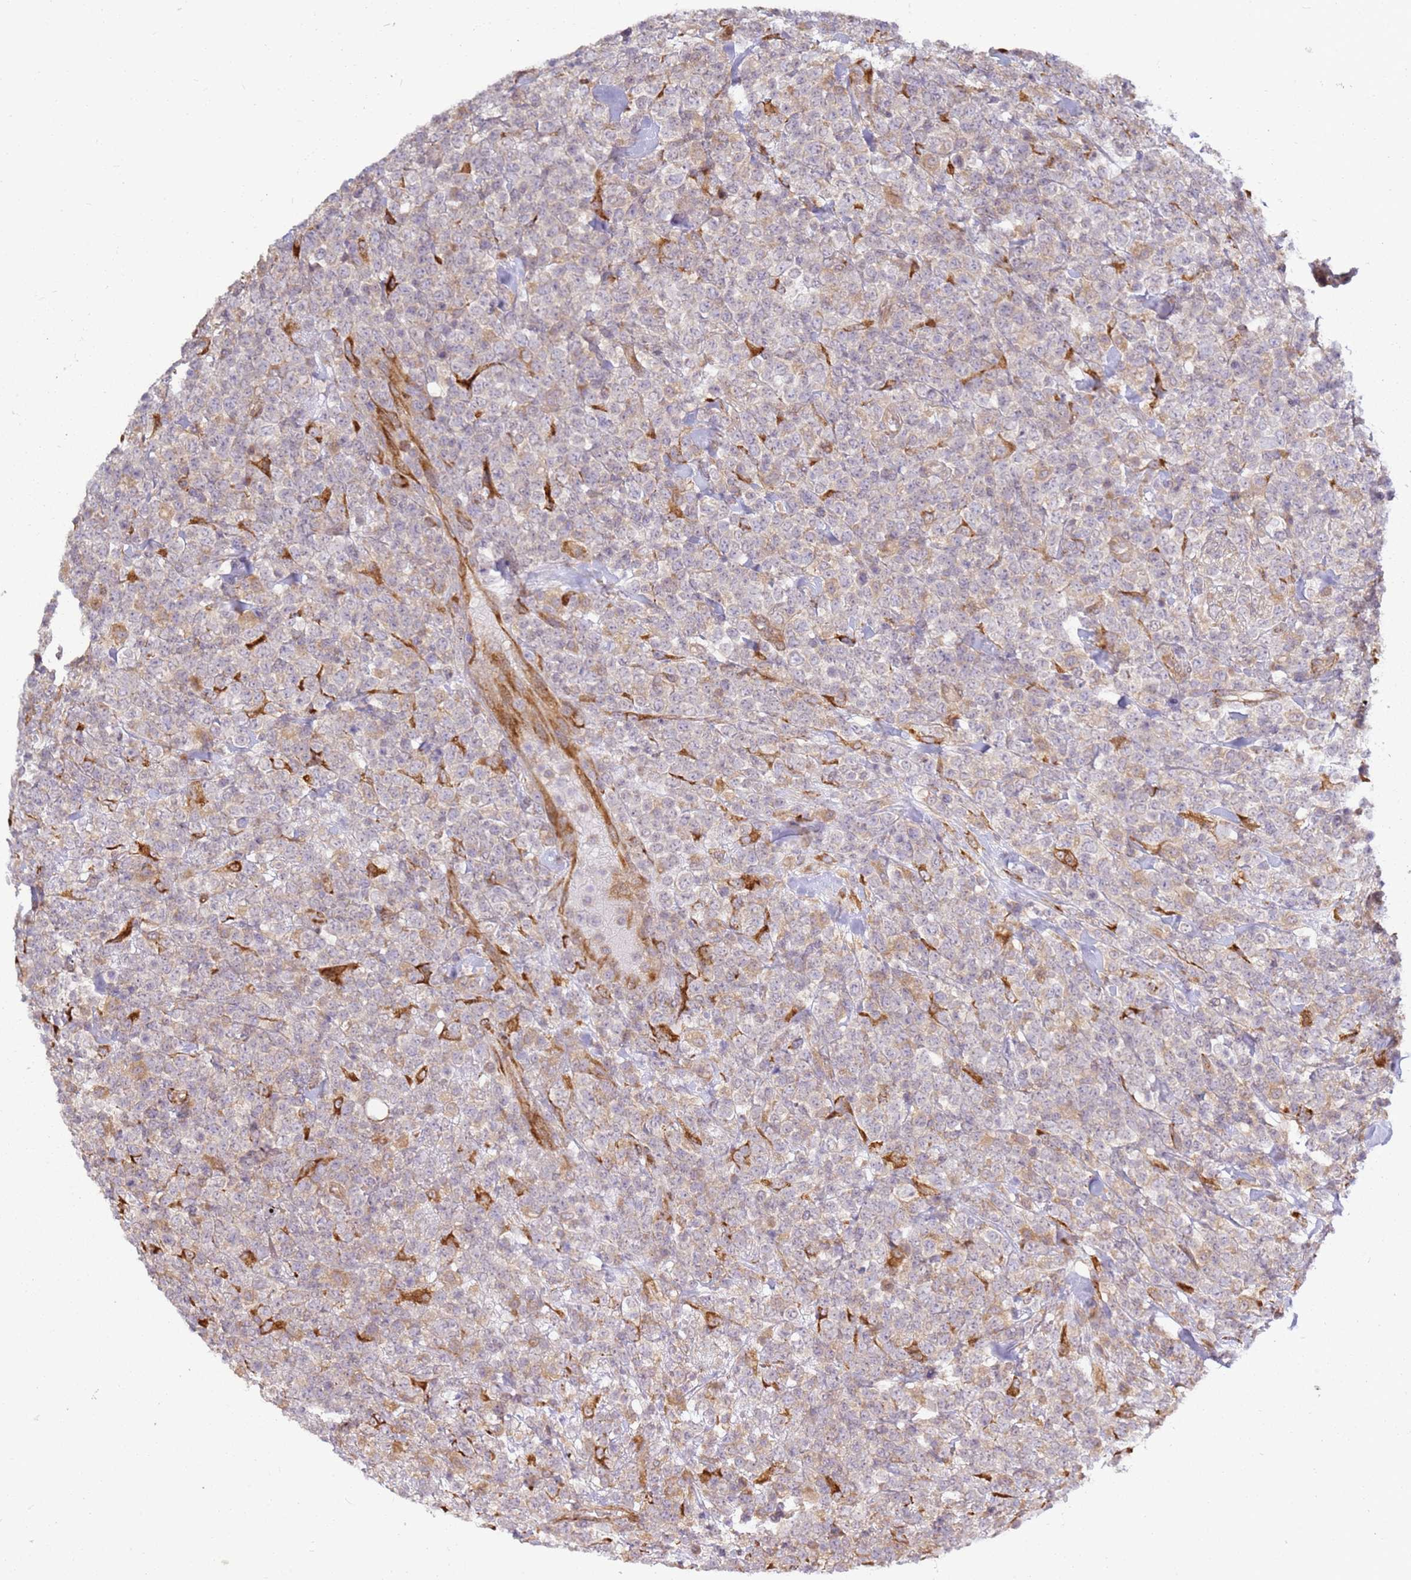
{"staining": {"intensity": "weak", "quantity": "<25%", "location": "cytoplasmic/membranous"}, "tissue": "lymphoma", "cell_type": "Tumor cells", "image_type": "cancer", "snomed": [{"axis": "morphology", "description": "Malignant lymphoma, non-Hodgkin's type, High grade"}, {"axis": "topography", "description": "Colon"}], "caption": "Immunohistochemical staining of human malignant lymphoma, non-Hodgkin's type (high-grade) shows no significant staining in tumor cells. (Immunohistochemistry, brightfield microscopy, high magnification).", "gene": "GRAP", "patient": {"sex": "female", "age": 53}}